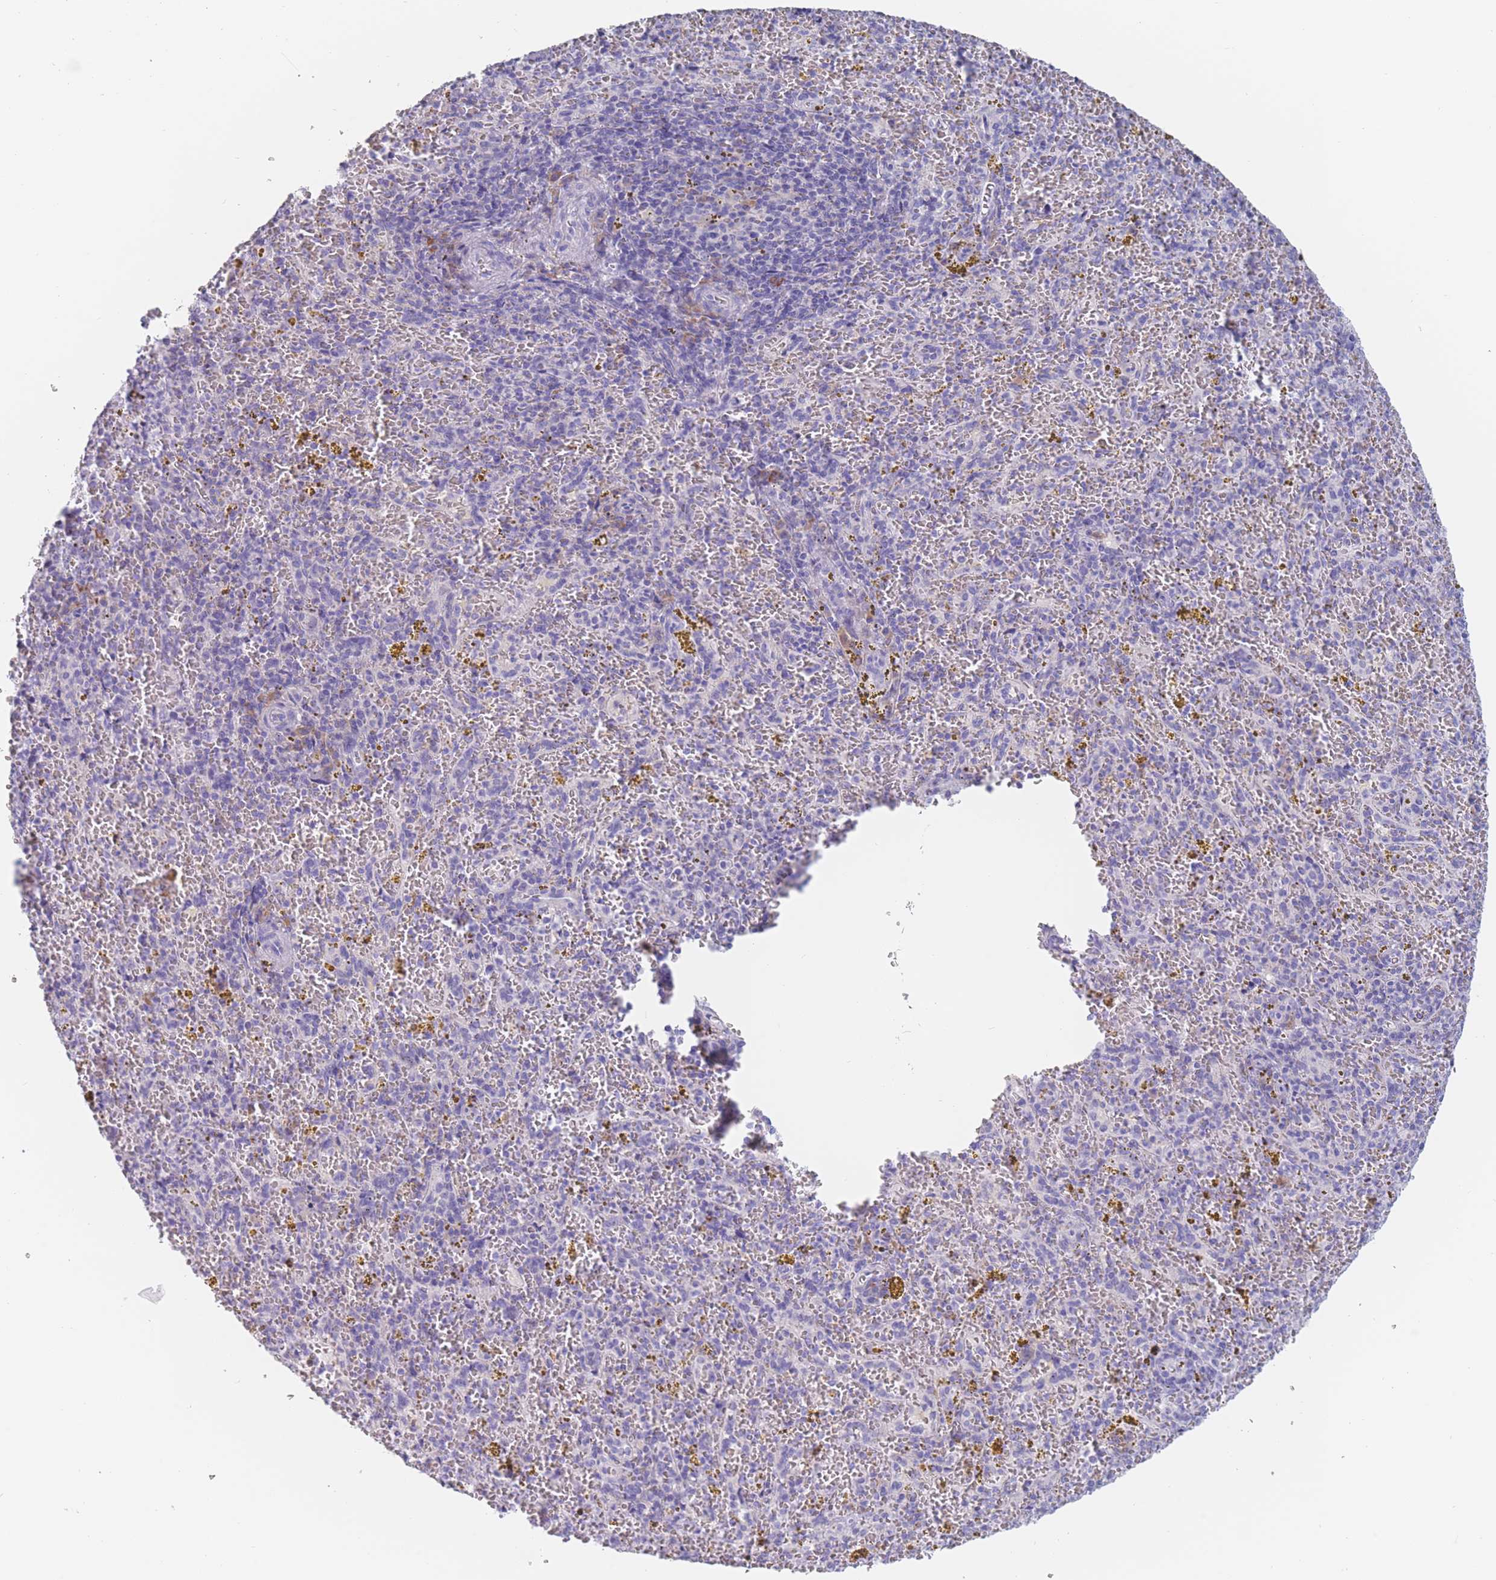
{"staining": {"intensity": "negative", "quantity": "none", "location": "none"}, "tissue": "spleen", "cell_type": "Cells in red pulp", "image_type": "normal", "snomed": [{"axis": "morphology", "description": "Normal tissue, NOS"}, {"axis": "topography", "description": "Spleen"}], "caption": "Spleen was stained to show a protein in brown. There is no significant staining in cells in red pulp. Brightfield microscopy of IHC stained with DAB (3,3'-diaminobenzidine) (brown) and hematoxylin (blue), captured at high magnification.", "gene": "ST8SIA5", "patient": {"sex": "male", "age": 57}}